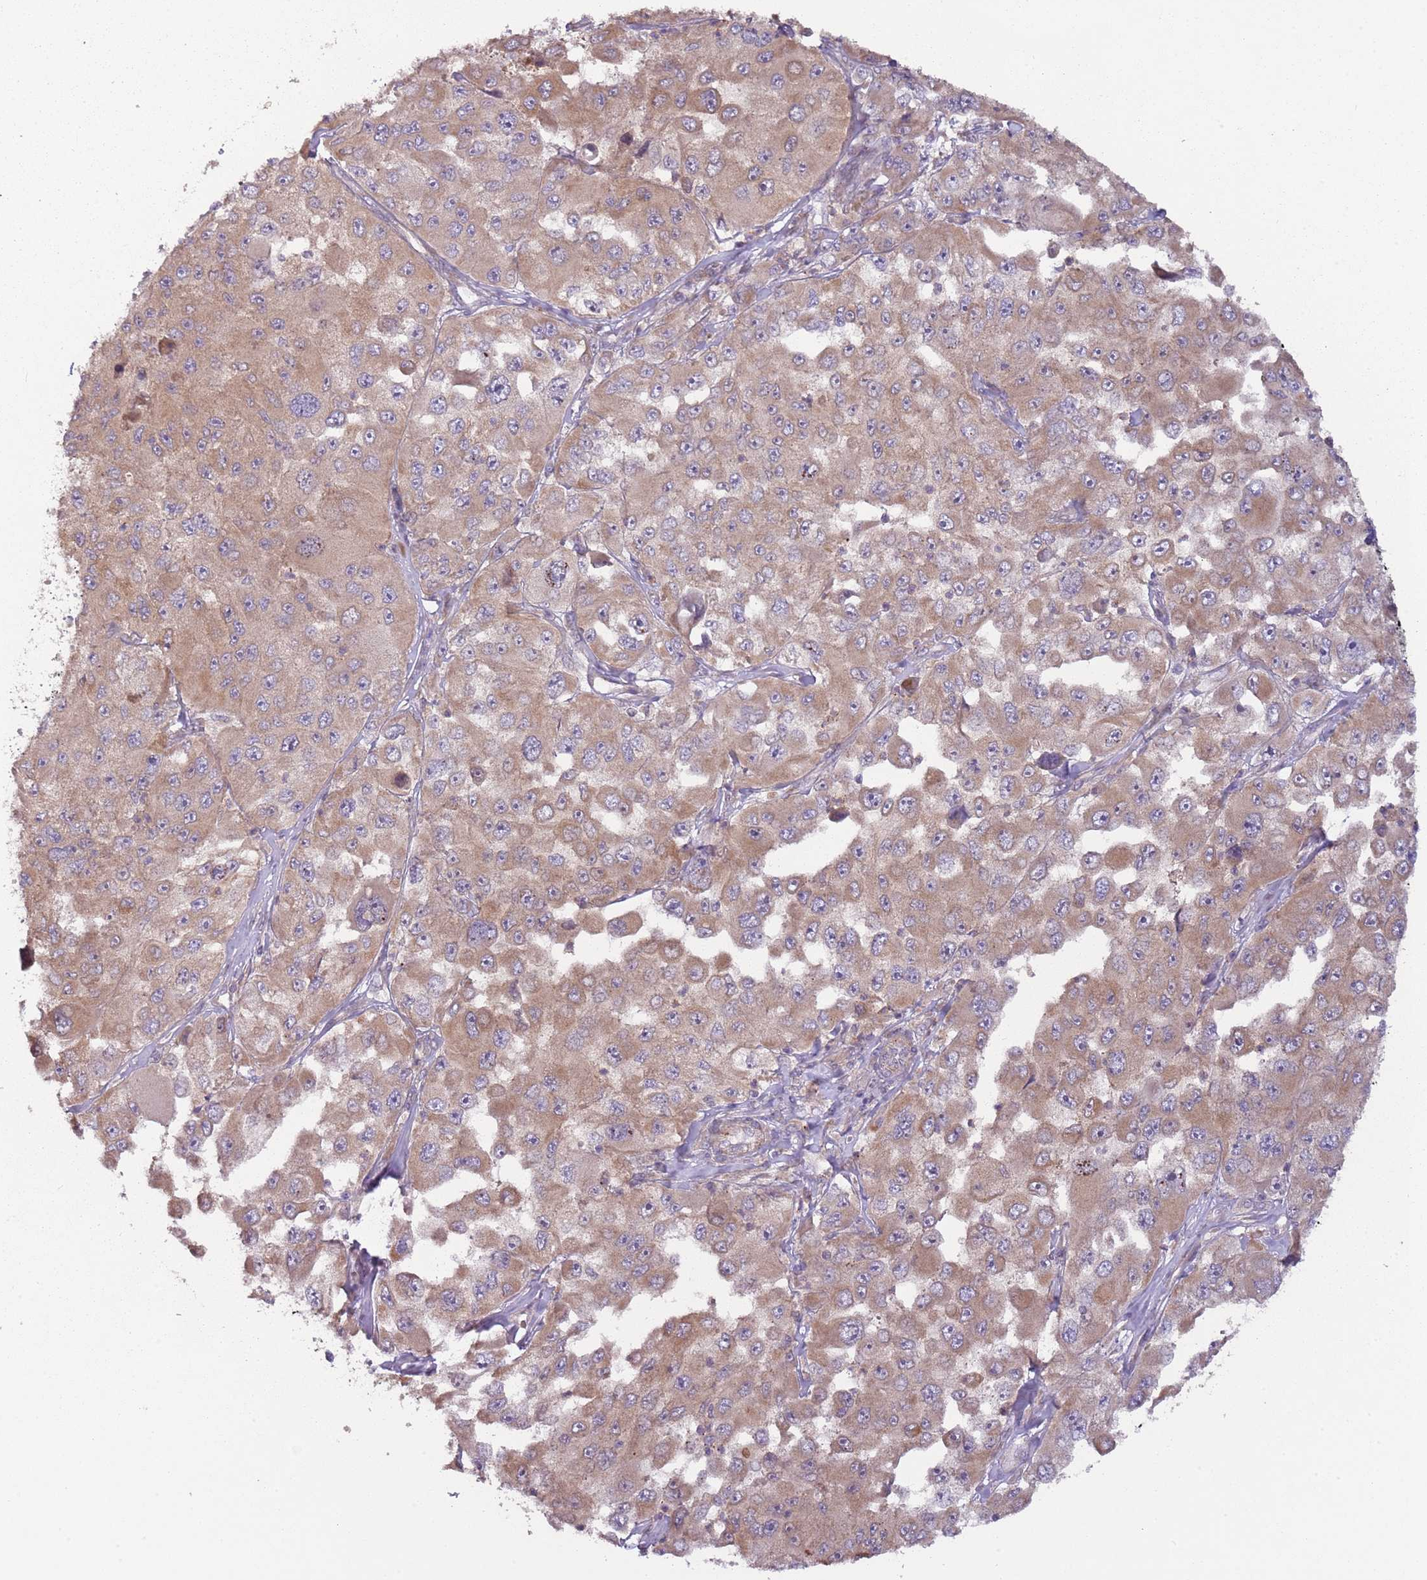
{"staining": {"intensity": "moderate", "quantity": "25%-75%", "location": "cytoplasmic/membranous"}, "tissue": "melanoma", "cell_type": "Tumor cells", "image_type": "cancer", "snomed": [{"axis": "morphology", "description": "Malignant melanoma, Metastatic site"}, {"axis": "topography", "description": "Lymph node"}], "caption": "Human melanoma stained for a protein (brown) displays moderate cytoplasmic/membranous positive staining in about 25%-75% of tumor cells.", "gene": "DTD2", "patient": {"sex": "male", "age": 62}}